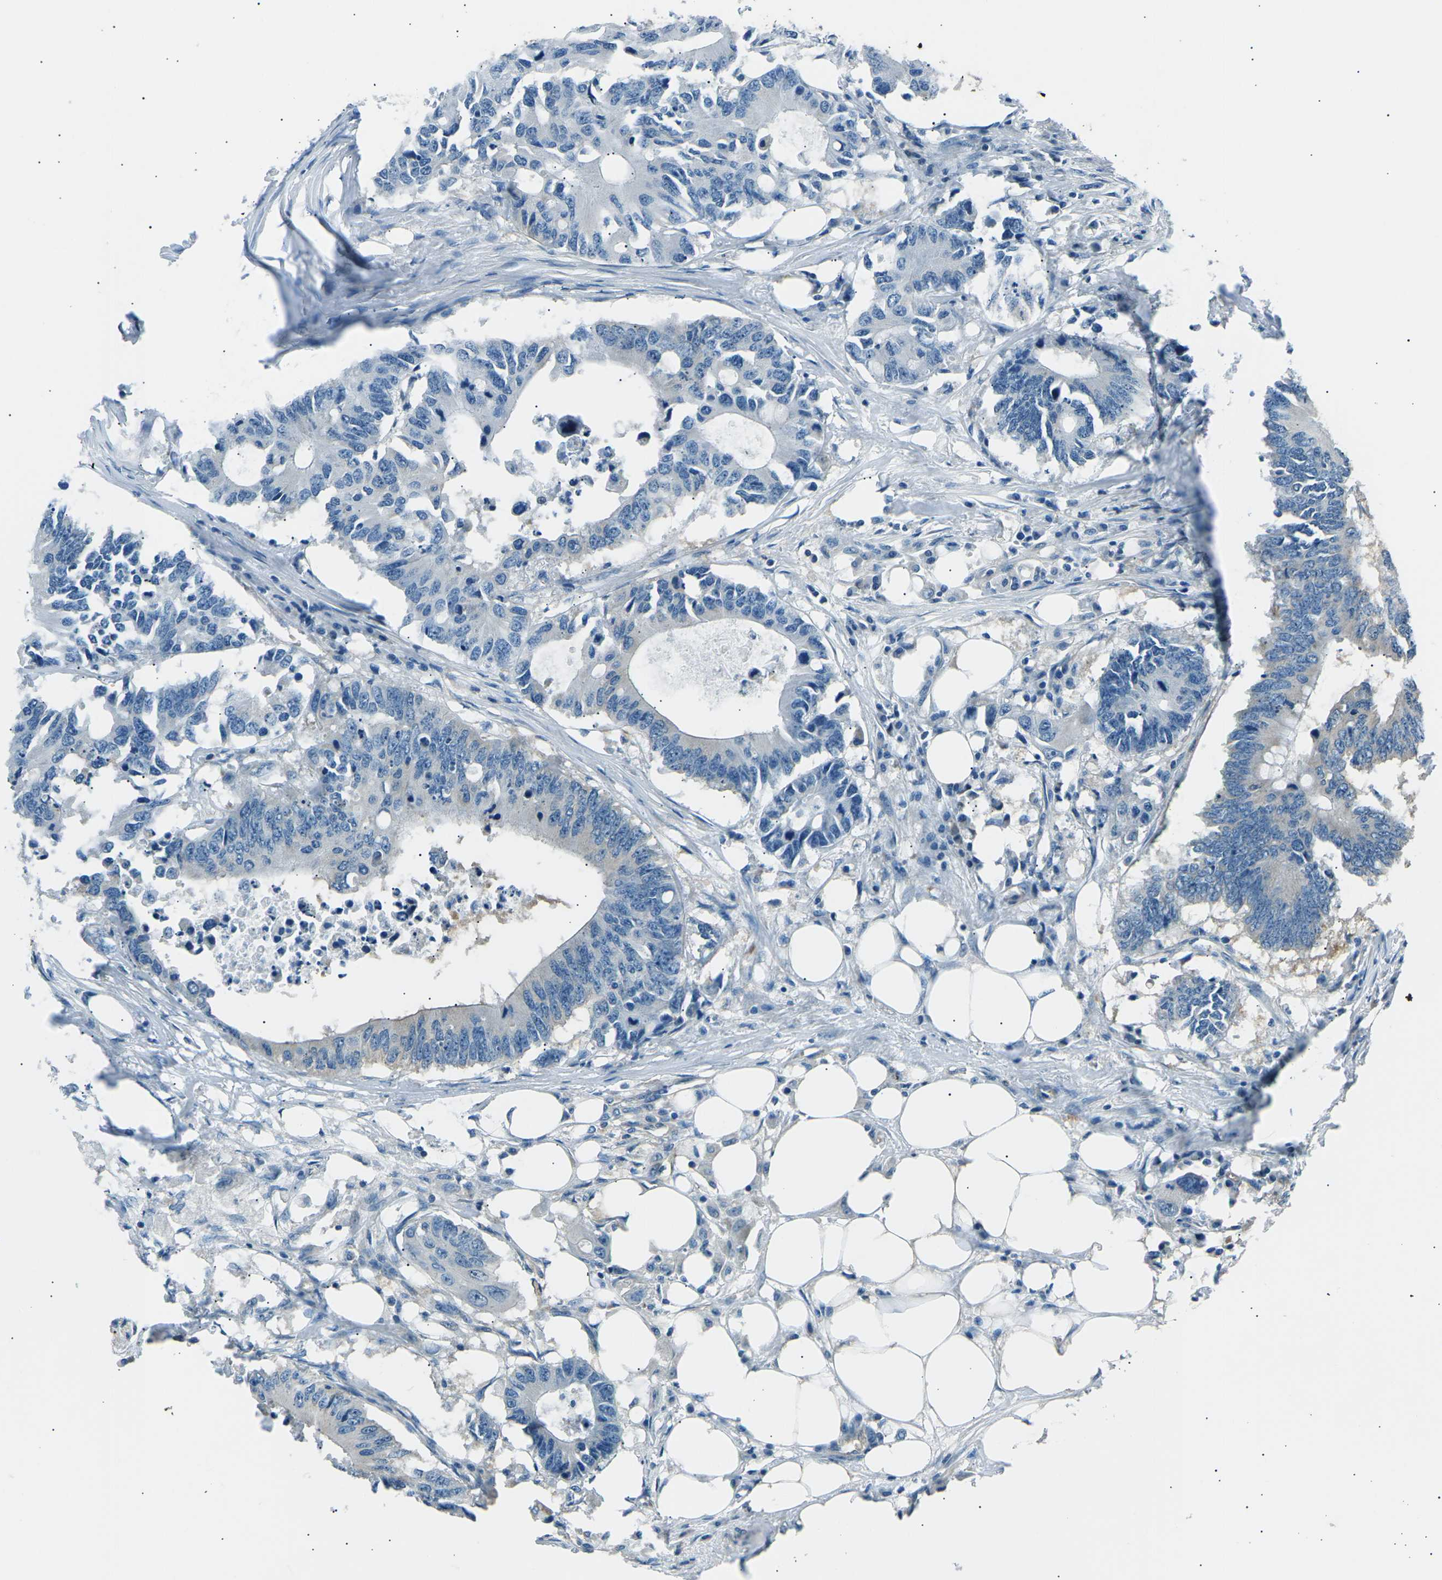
{"staining": {"intensity": "negative", "quantity": "none", "location": "none"}, "tissue": "colorectal cancer", "cell_type": "Tumor cells", "image_type": "cancer", "snomed": [{"axis": "morphology", "description": "Adenocarcinoma, NOS"}, {"axis": "topography", "description": "Colon"}], "caption": "This is an immunohistochemistry micrograph of human adenocarcinoma (colorectal). There is no staining in tumor cells.", "gene": "SLK", "patient": {"sex": "male", "age": 71}}